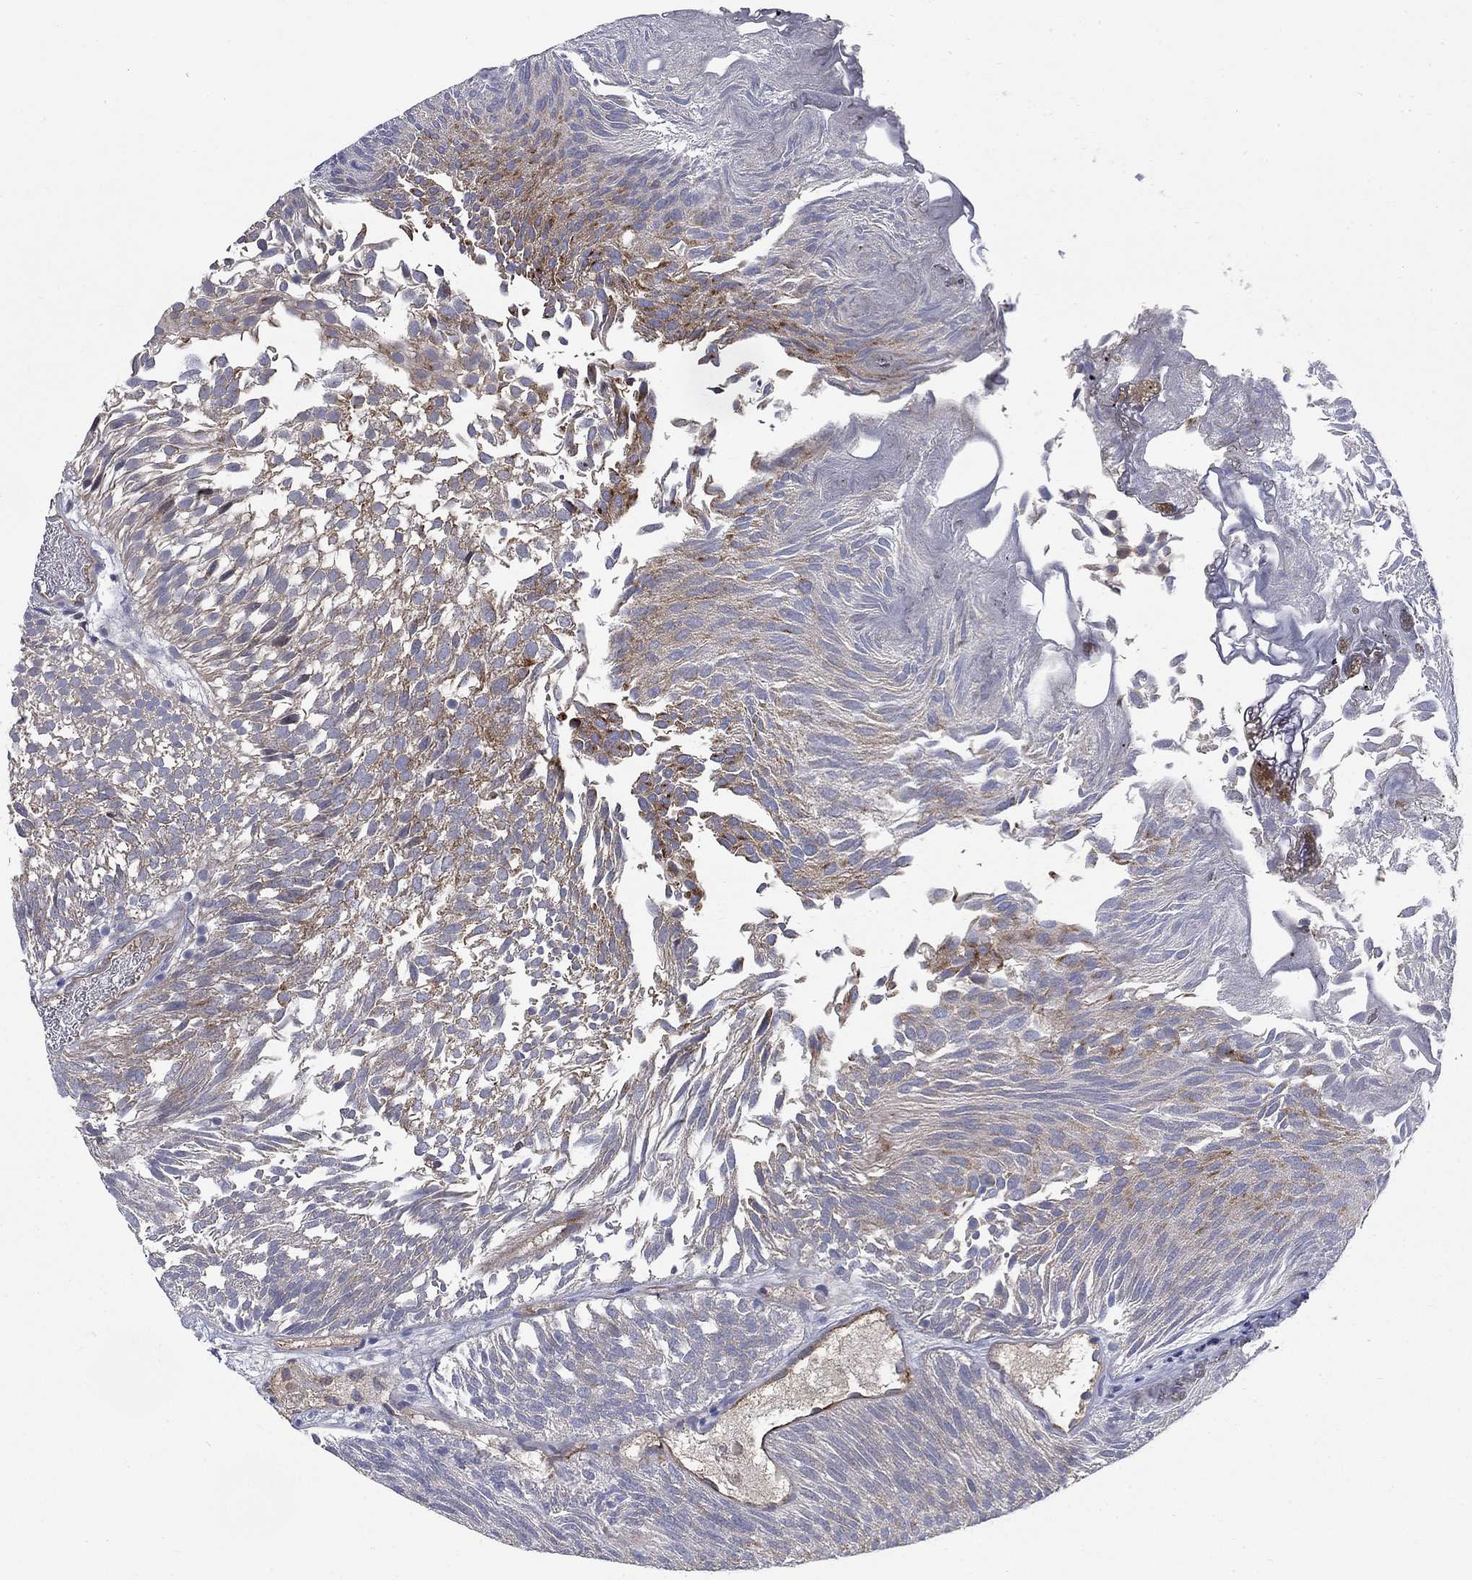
{"staining": {"intensity": "moderate", "quantity": "<25%", "location": "cytoplasmic/membranous"}, "tissue": "urothelial cancer", "cell_type": "Tumor cells", "image_type": "cancer", "snomed": [{"axis": "morphology", "description": "Urothelial carcinoma, Low grade"}, {"axis": "topography", "description": "Urinary bladder"}], "caption": "Moderate cytoplasmic/membranous positivity is identified in approximately <25% of tumor cells in low-grade urothelial carcinoma. Using DAB (brown) and hematoxylin (blue) stains, captured at high magnification using brightfield microscopy.", "gene": "SLC1A1", "patient": {"sex": "male", "age": 52}}